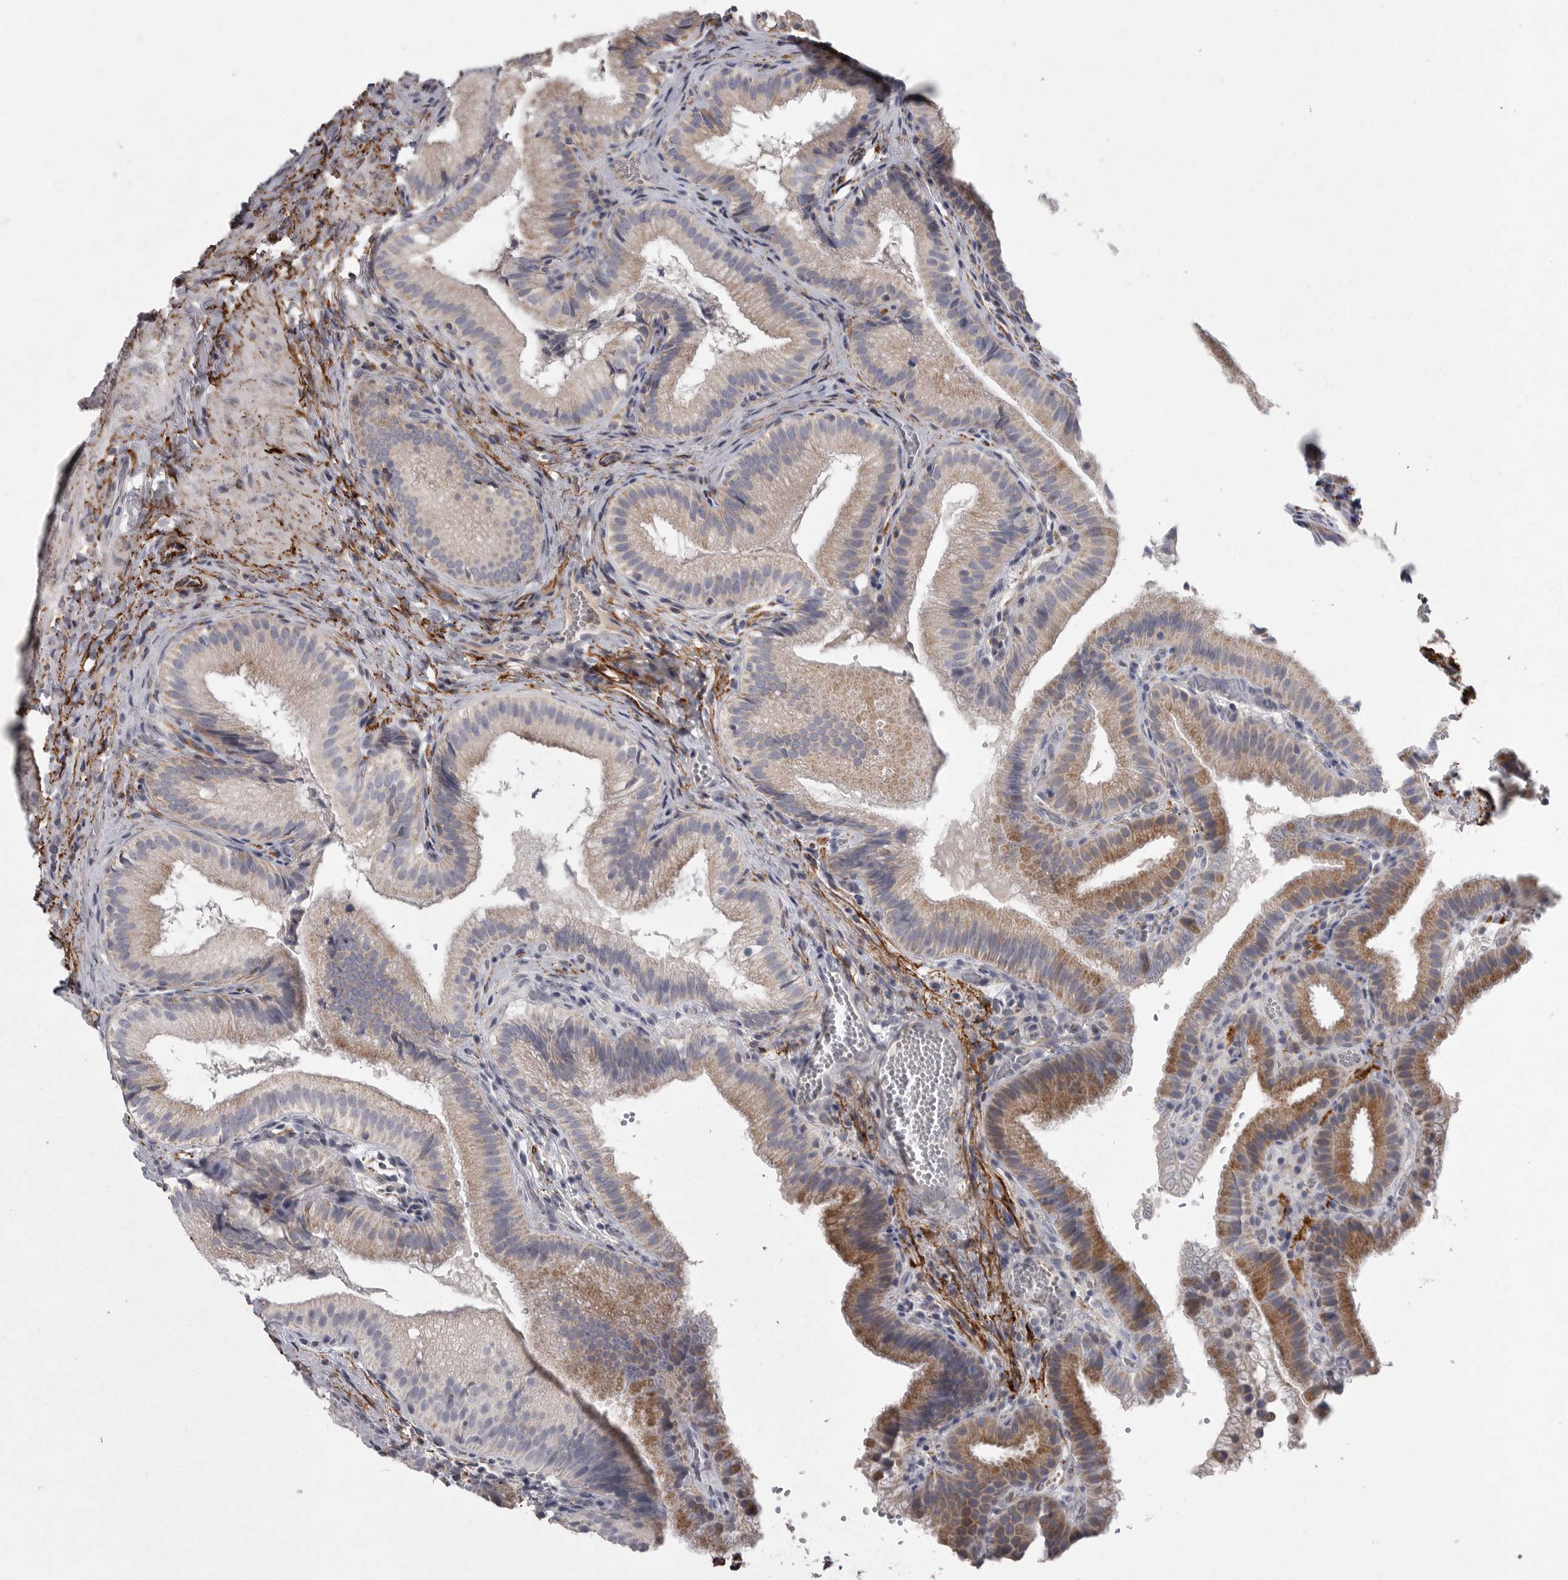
{"staining": {"intensity": "moderate", "quantity": "25%-75%", "location": "cytoplasmic/membranous"}, "tissue": "gallbladder", "cell_type": "Glandular cells", "image_type": "normal", "snomed": [{"axis": "morphology", "description": "Normal tissue, NOS"}, {"axis": "topography", "description": "Gallbladder"}], "caption": "This is a histology image of immunohistochemistry (IHC) staining of unremarkable gallbladder, which shows moderate staining in the cytoplasmic/membranous of glandular cells.", "gene": "CRP", "patient": {"sex": "female", "age": 30}}